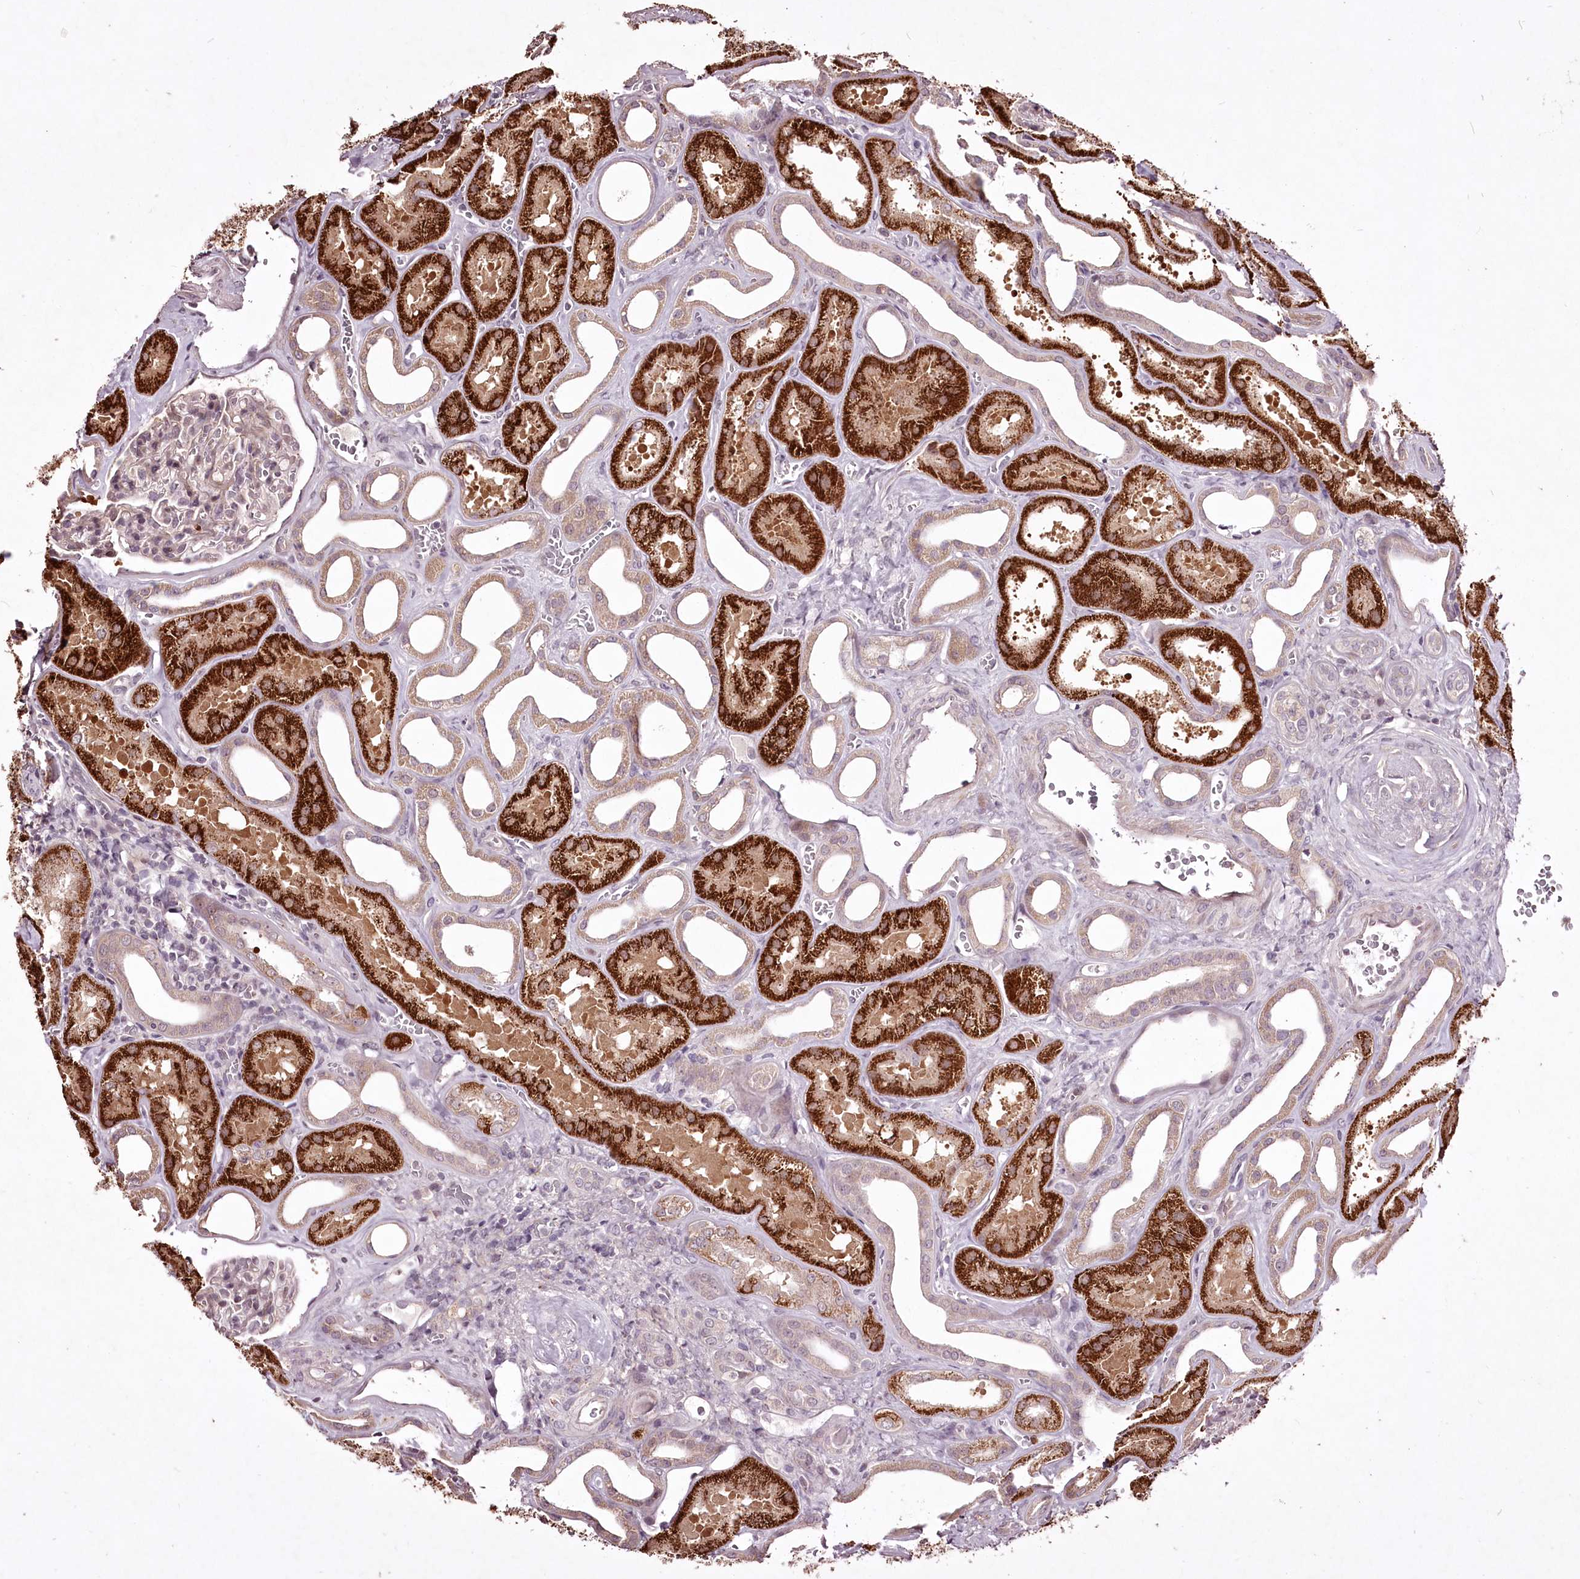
{"staining": {"intensity": "weak", "quantity": "<25%", "location": "cytoplasmic/membranous,nuclear"}, "tissue": "kidney", "cell_type": "Cells in glomeruli", "image_type": "normal", "snomed": [{"axis": "morphology", "description": "Normal tissue, NOS"}, {"axis": "morphology", "description": "Adenocarcinoma, NOS"}, {"axis": "topography", "description": "Kidney"}], "caption": "Protein analysis of unremarkable kidney displays no significant positivity in cells in glomeruli.", "gene": "ADRA1D", "patient": {"sex": "female", "age": 68}}